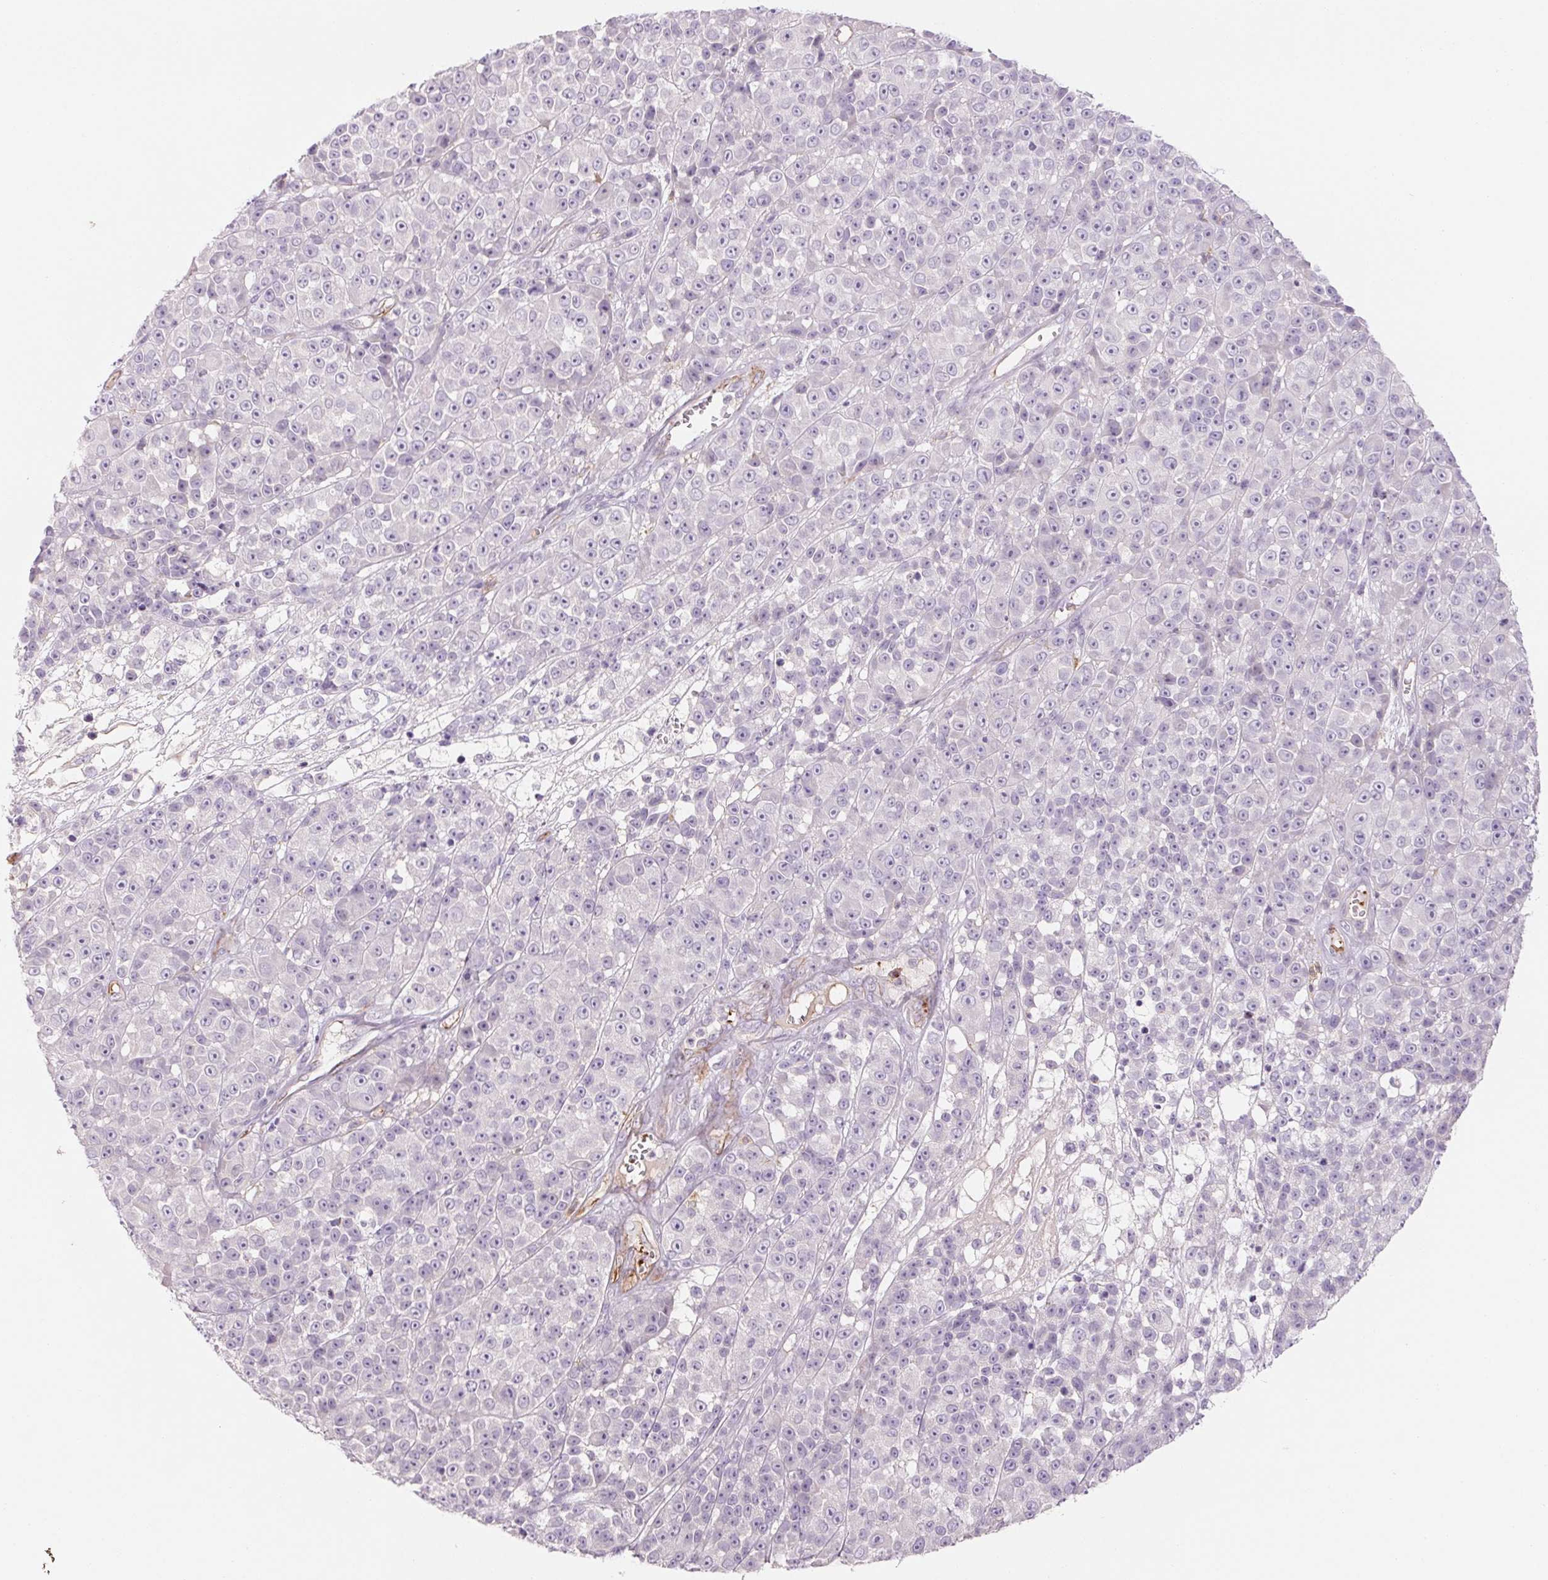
{"staining": {"intensity": "negative", "quantity": "none", "location": "none"}, "tissue": "melanoma", "cell_type": "Tumor cells", "image_type": "cancer", "snomed": [{"axis": "morphology", "description": "Malignant melanoma, NOS"}, {"axis": "topography", "description": "Skin"}, {"axis": "topography", "description": "Skin of back"}], "caption": "A histopathology image of melanoma stained for a protein exhibits no brown staining in tumor cells.", "gene": "ANKRD13B", "patient": {"sex": "male", "age": 91}}